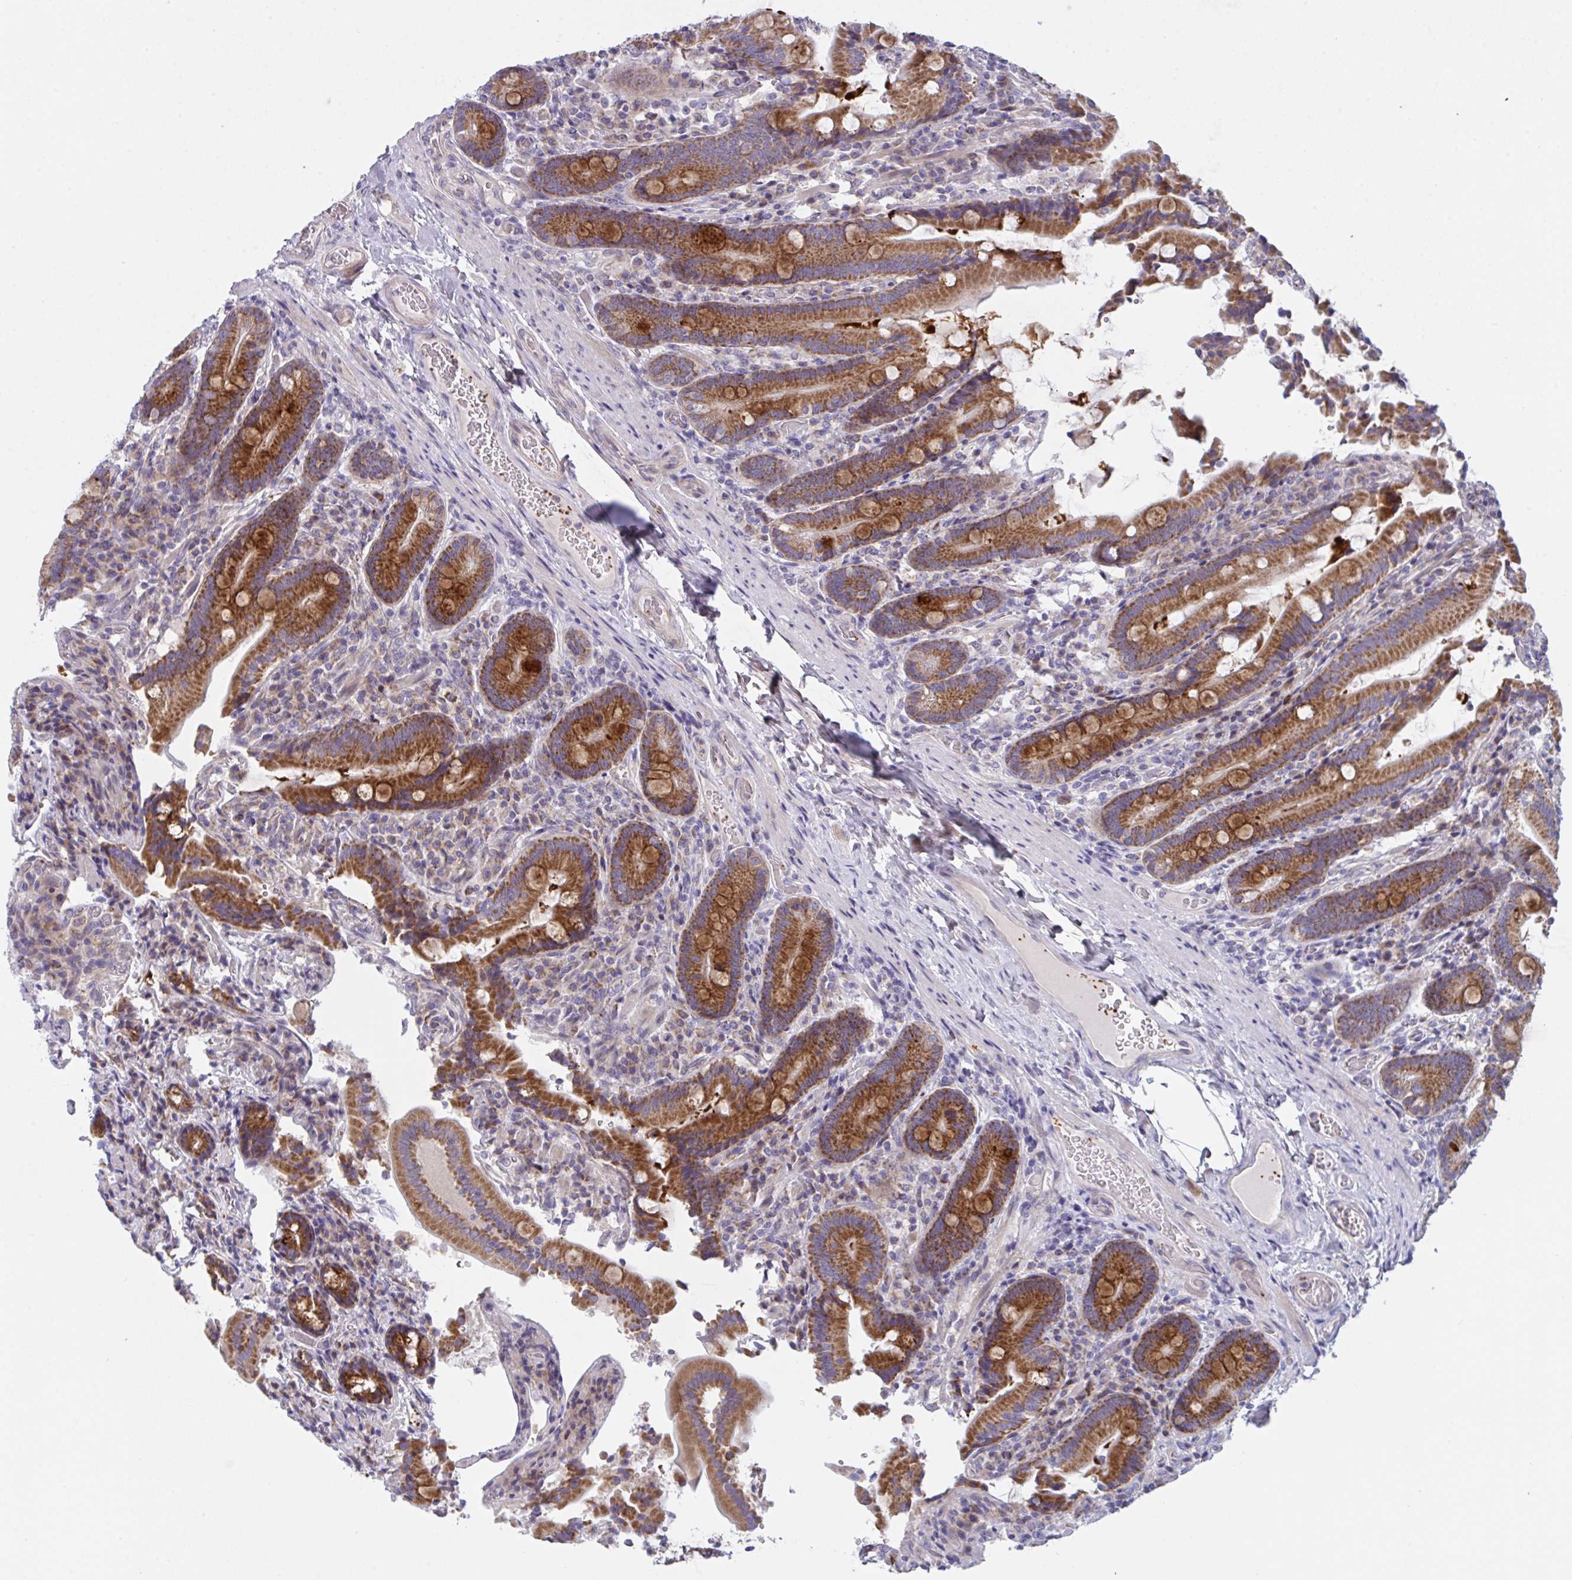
{"staining": {"intensity": "strong", "quantity": ">75%", "location": "cytoplasmic/membranous"}, "tissue": "duodenum", "cell_type": "Glandular cells", "image_type": "normal", "snomed": [{"axis": "morphology", "description": "Normal tissue, NOS"}, {"axis": "topography", "description": "Duodenum"}], "caption": "Immunohistochemistry (IHC) histopathology image of normal duodenum: duodenum stained using IHC displays high levels of strong protein expression localized specifically in the cytoplasmic/membranous of glandular cells, appearing as a cytoplasmic/membranous brown color.", "gene": "MRPS2", "patient": {"sex": "female", "age": 62}}